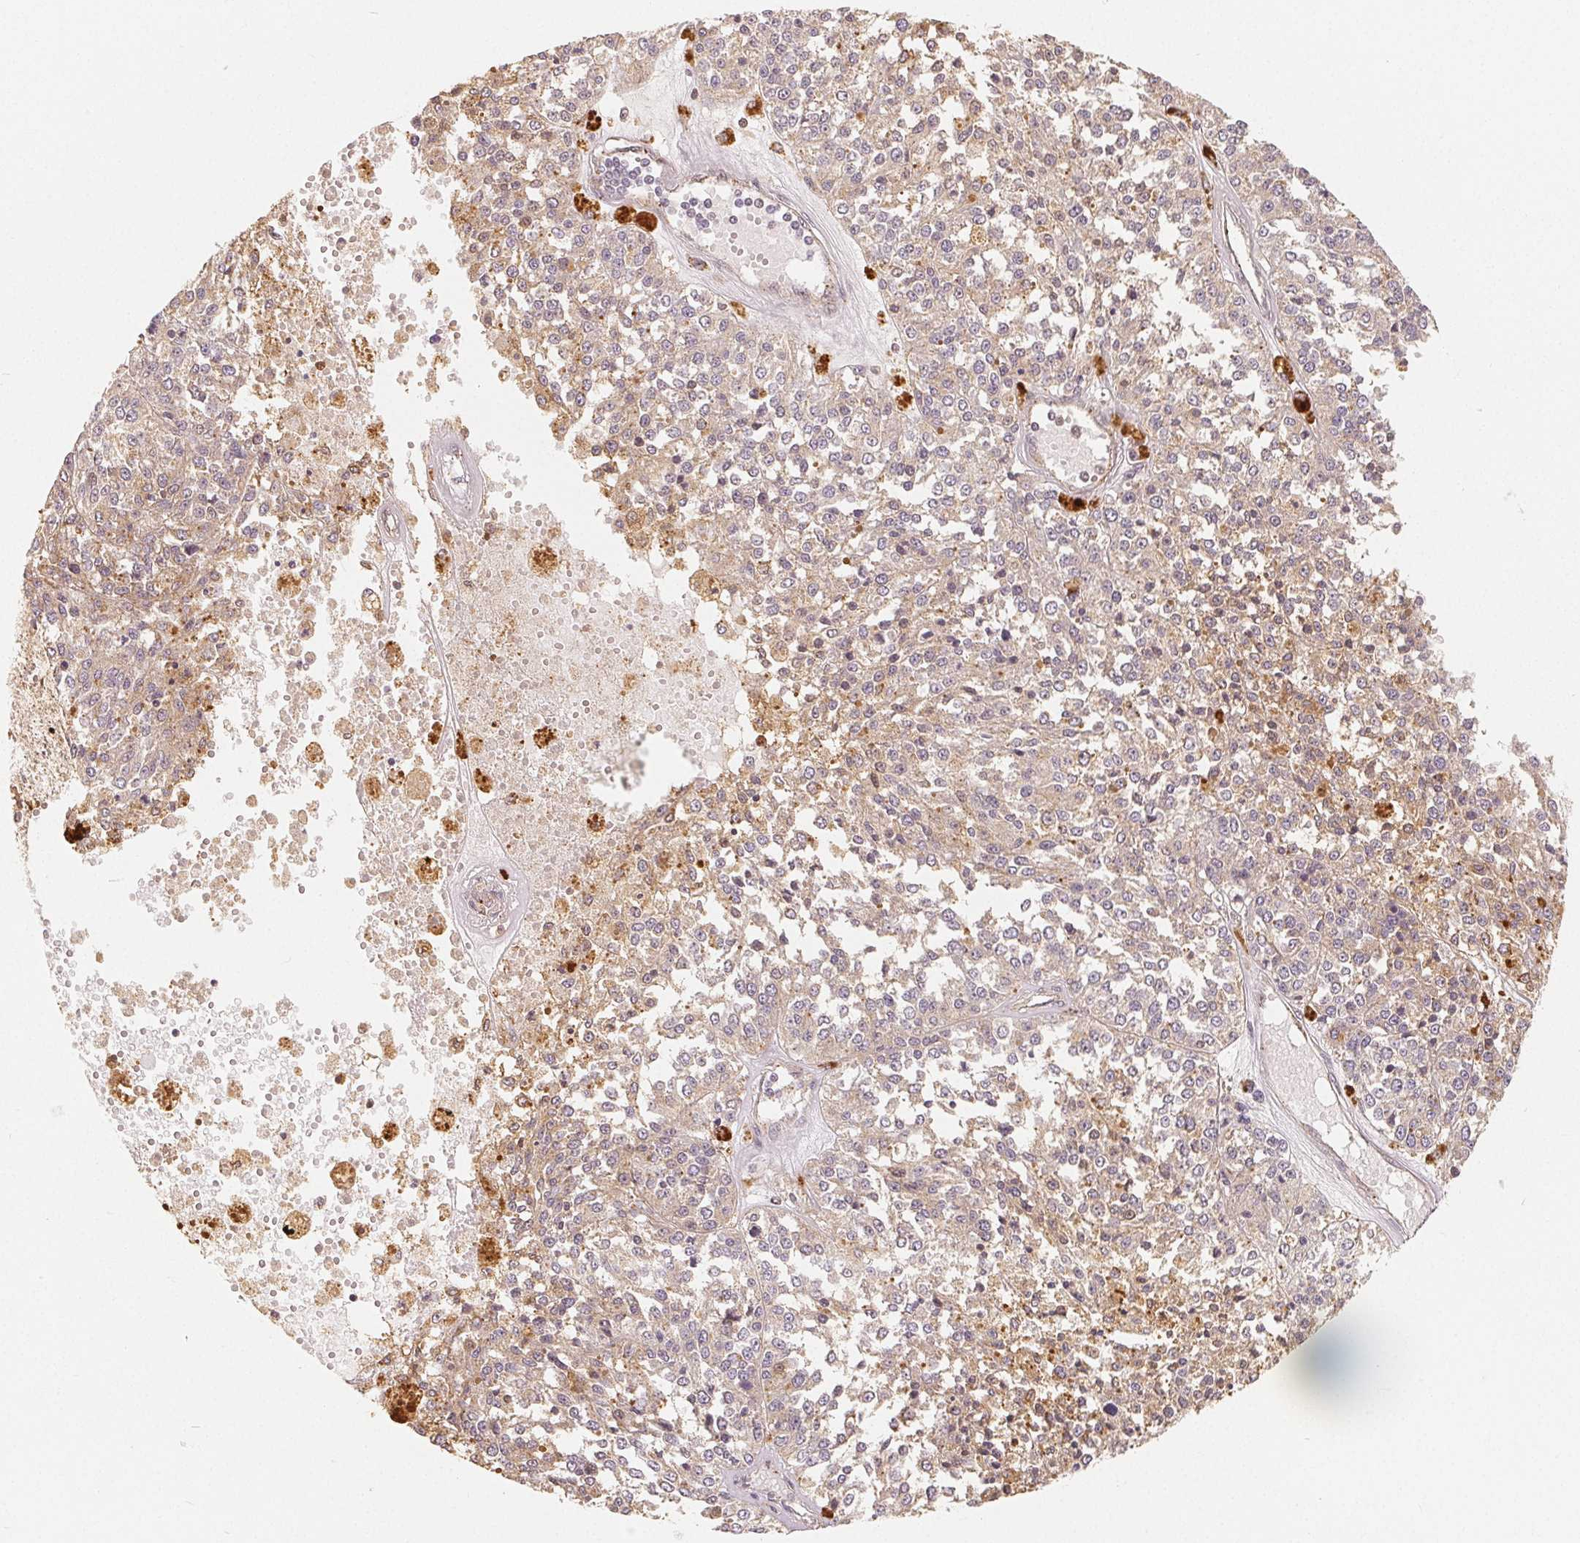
{"staining": {"intensity": "weak", "quantity": "25%-75%", "location": "cytoplasmic/membranous"}, "tissue": "melanoma", "cell_type": "Tumor cells", "image_type": "cancer", "snomed": [{"axis": "morphology", "description": "Malignant melanoma, Metastatic site"}, {"axis": "topography", "description": "Lymph node"}], "caption": "A histopathology image showing weak cytoplasmic/membranous staining in approximately 25%-75% of tumor cells in malignant melanoma (metastatic site), as visualized by brown immunohistochemical staining.", "gene": "GUSB", "patient": {"sex": "female", "age": 64}}